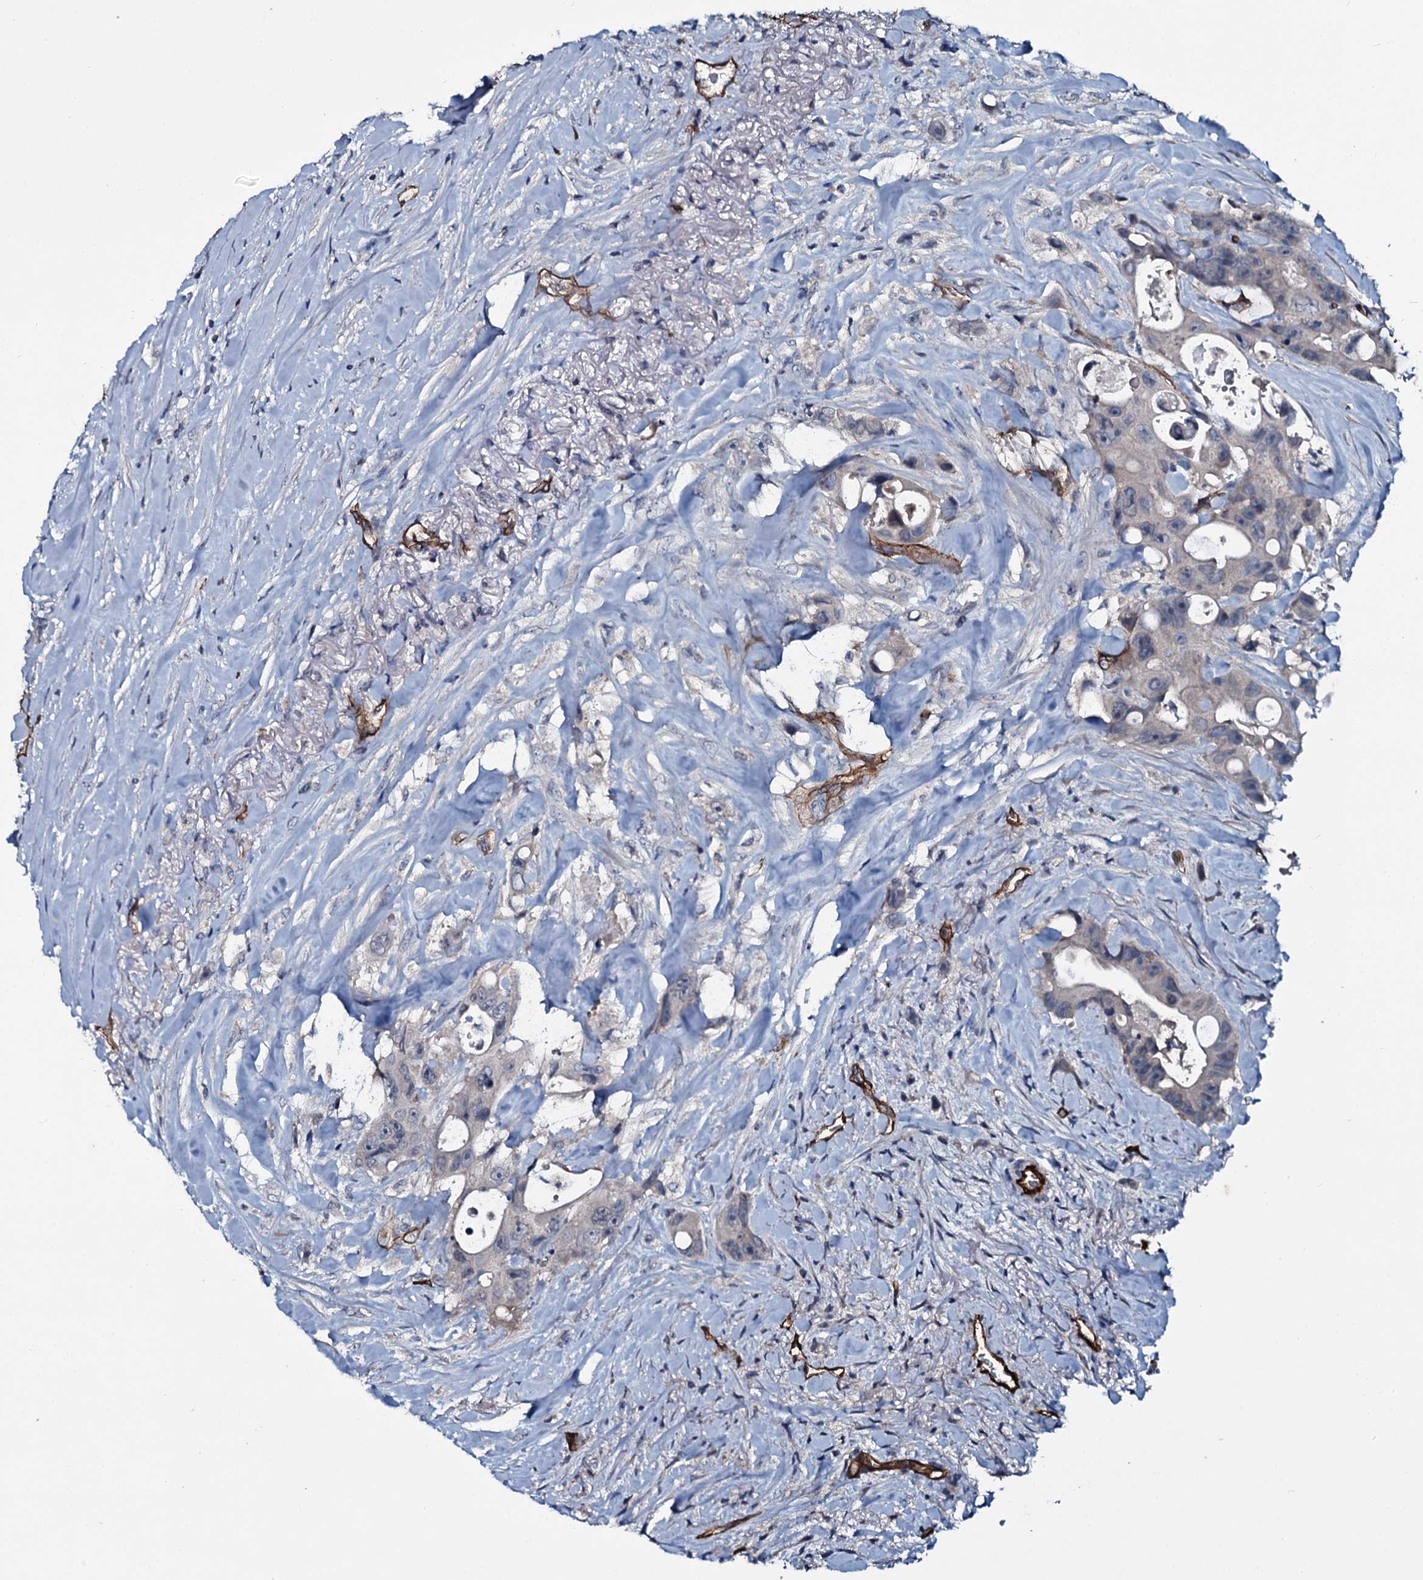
{"staining": {"intensity": "negative", "quantity": "none", "location": "none"}, "tissue": "colorectal cancer", "cell_type": "Tumor cells", "image_type": "cancer", "snomed": [{"axis": "morphology", "description": "Adenocarcinoma, NOS"}, {"axis": "topography", "description": "Colon"}], "caption": "Tumor cells are negative for protein expression in human colorectal cancer (adenocarcinoma).", "gene": "CLEC14A", "patient": {"sex": "female", "age": 46}}